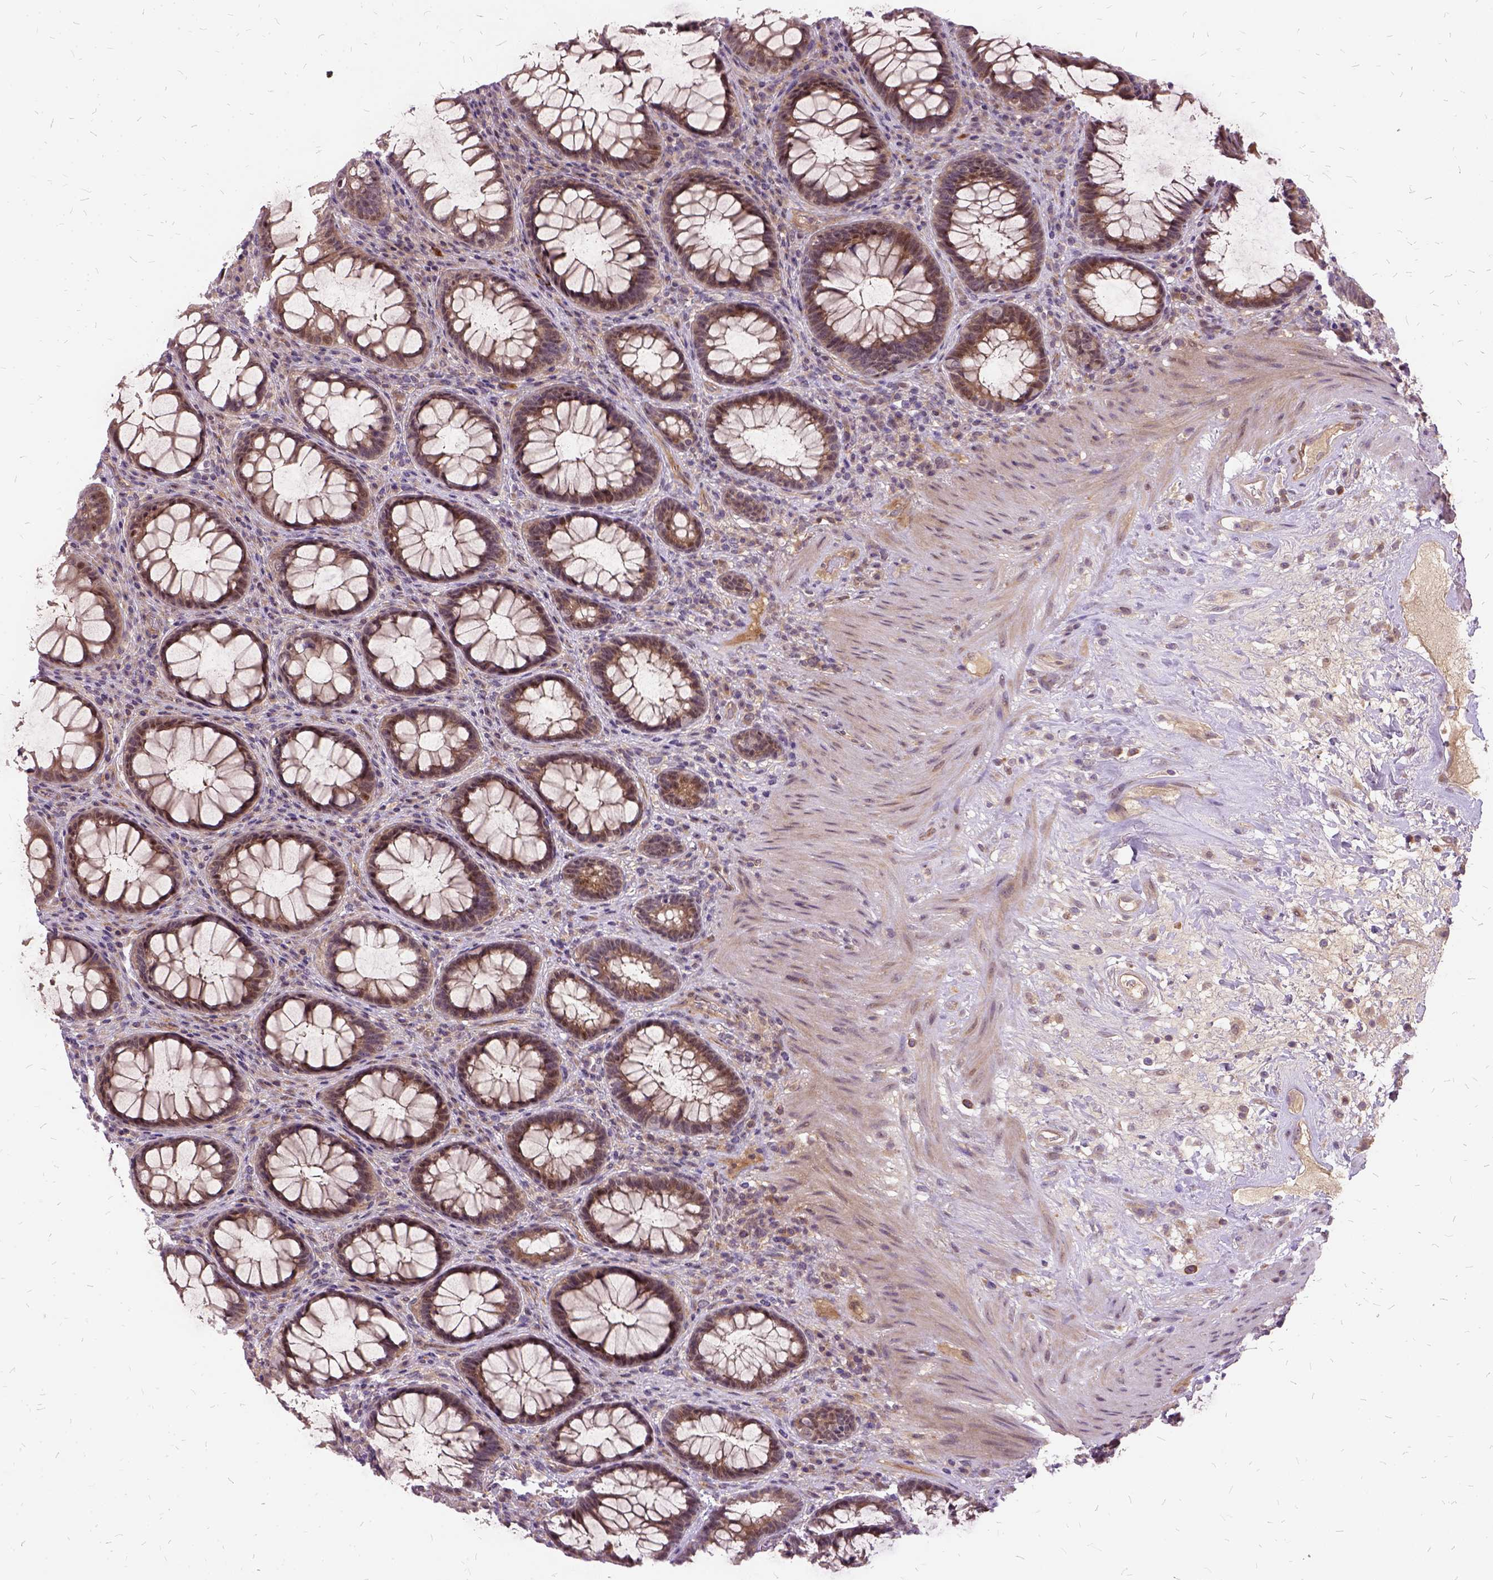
{"staining": {"intensity": "moderate", "quantity": ">75%", "location": "cytoplasmic/membranous"}, "tissue": "rectum", "cell_type": "Glandular cells", "image_type": "normal", "snomed": [{"axis": "morphology", "description": "Normal tissue, NOS"}, {"axis": "topography", "description": "Rectum"}], "caption": "About >75% of glandular cells in benign human rectum display moderate cytoplasmic/membranous protein staining as visualized by brown immunohistochemical staining.", "gene": "ILRUN", "patient": {"sex": "male", "age": 72}}